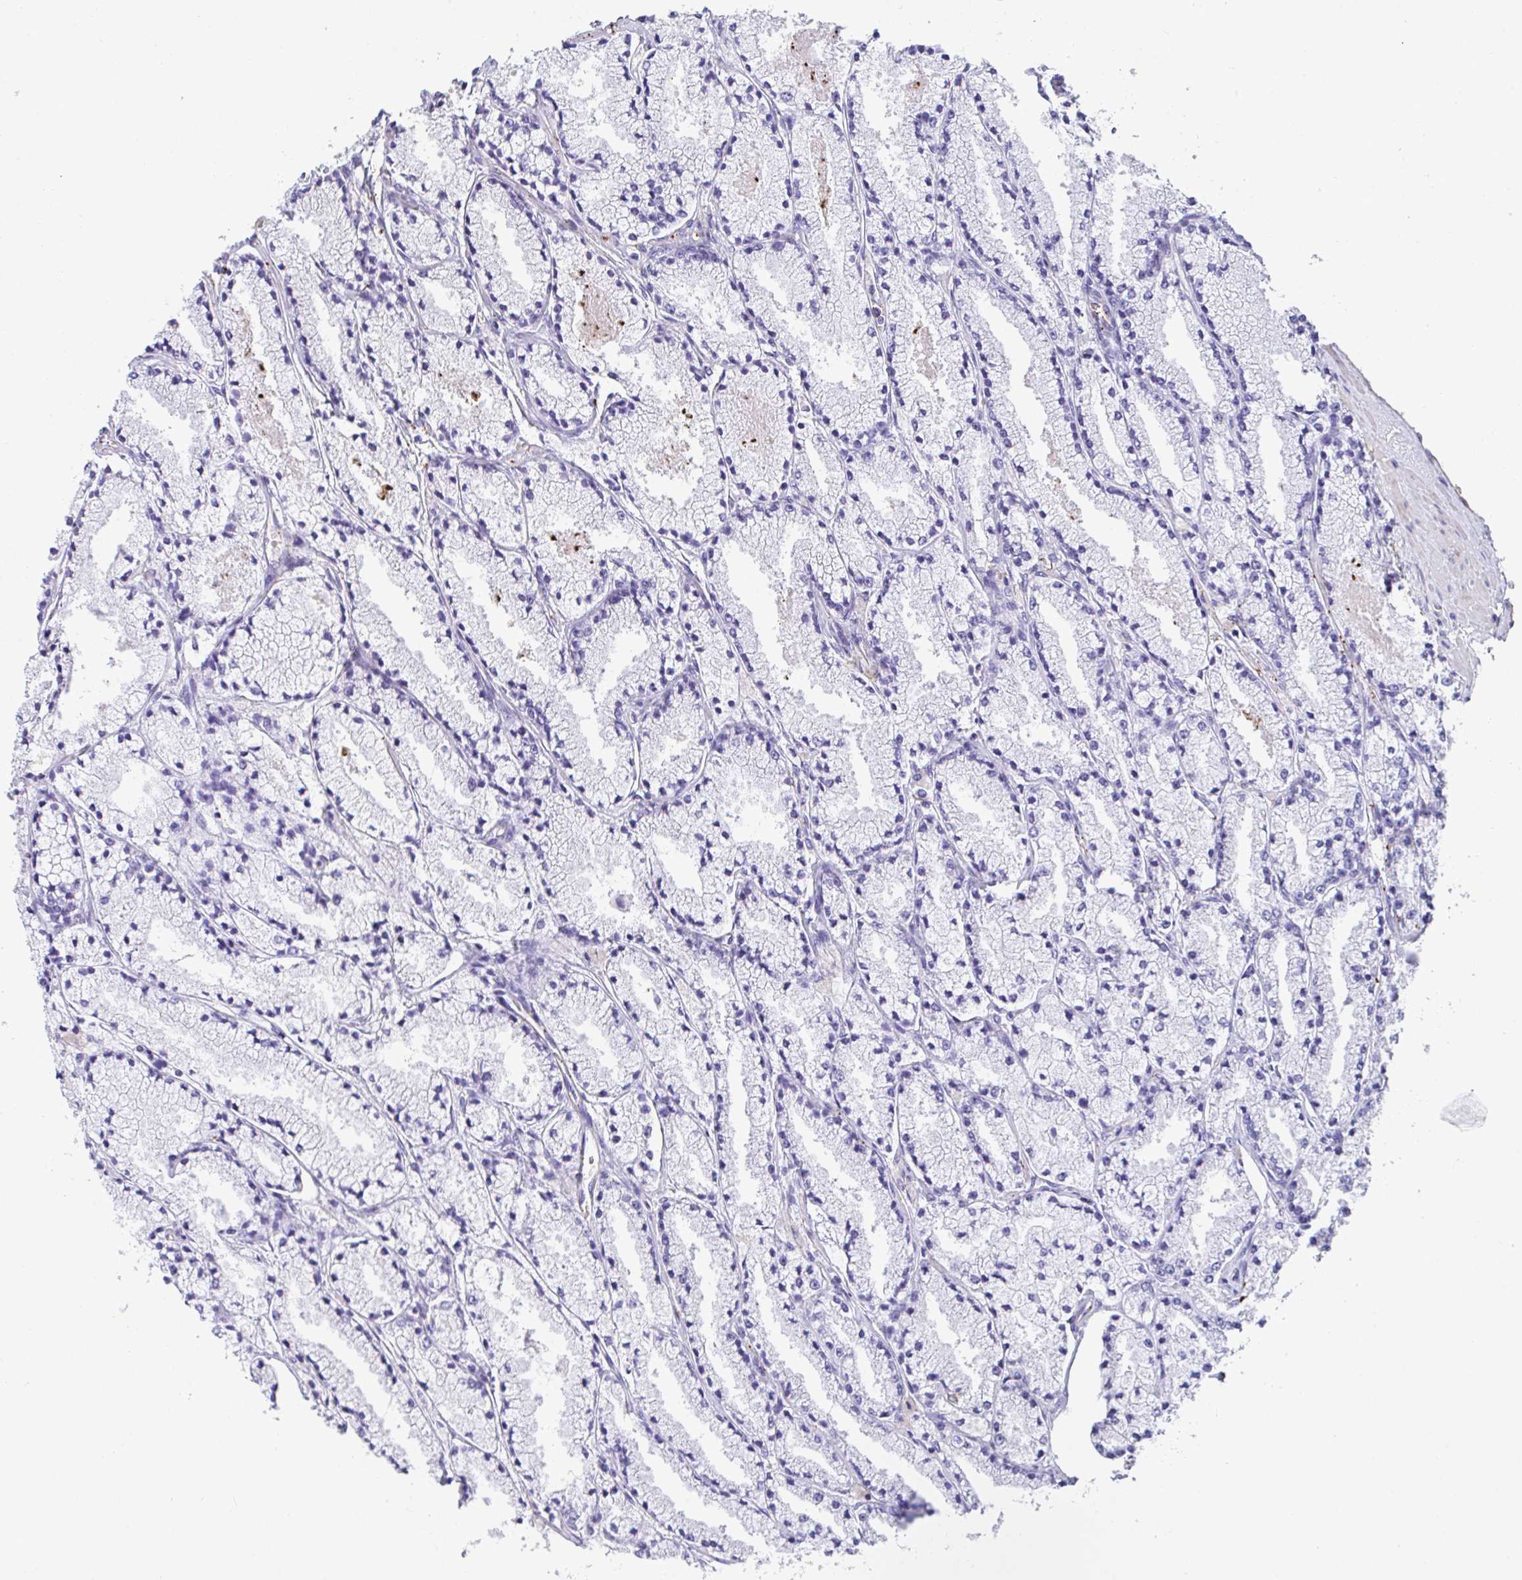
{"staining": {"intensity": "negative", "quantity": "none", "location": "none"}, "tissue": "prostate cancer", "cell_type": "Tumor cells", "image_type": "cancer", "snomed": [{"axis": "morphology", "description": "Adenocarcinoma, High grade"}, {"axis": "topography", "description": "Prostate"}], "caption": "High power microscopy histopathology image of an immunohistochemistry micrograph of high-grade adenocarcinoma (prostate), revealing no significant staining in tumor cells. (DAB immunohistochemistry (IHC), high magnification).", "gene": "TNFAIP8", "patient": {"sex": "male", "age": 63}}